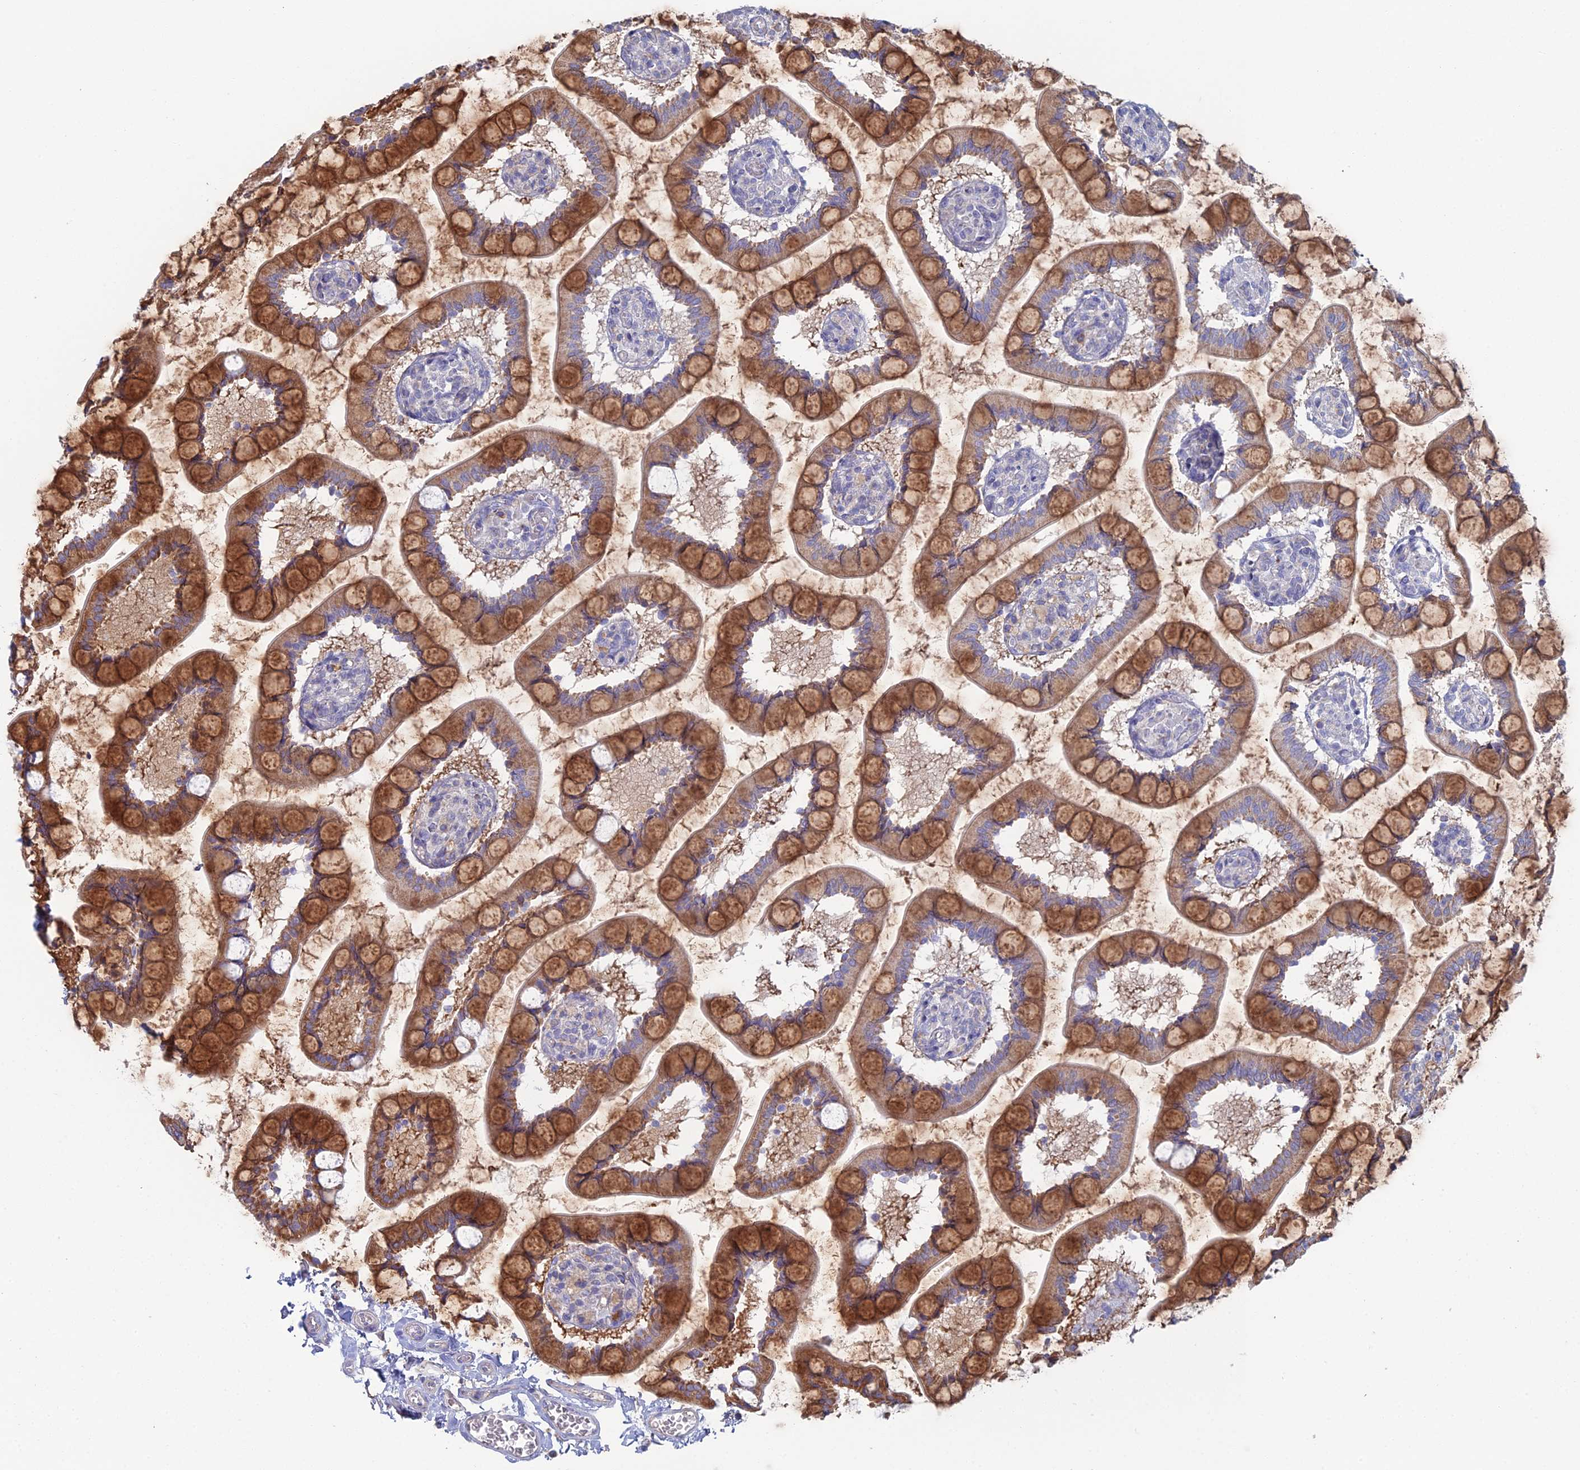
{"staining": {"intensity": "strong", "quantity": ">75%", "location": "cytoplasmic/membranous"}, "tissue": "small intestine", "cell_type": "Glandular cells", "image_type": "normal", "snomed": [{"axis": "morphology", "description": "Normal tissue, NOS"}, {"axis": "topography", "description": "Small intestine"}], "caption": "This histopathology image shows immunohistochemistry staining of unremarkable human small intestine, with high strong cytoplasmic/membranous staining in about >75% of glandular cells.", "gene": "ARL16", "patient": {"sex": "male", "age": 52}}